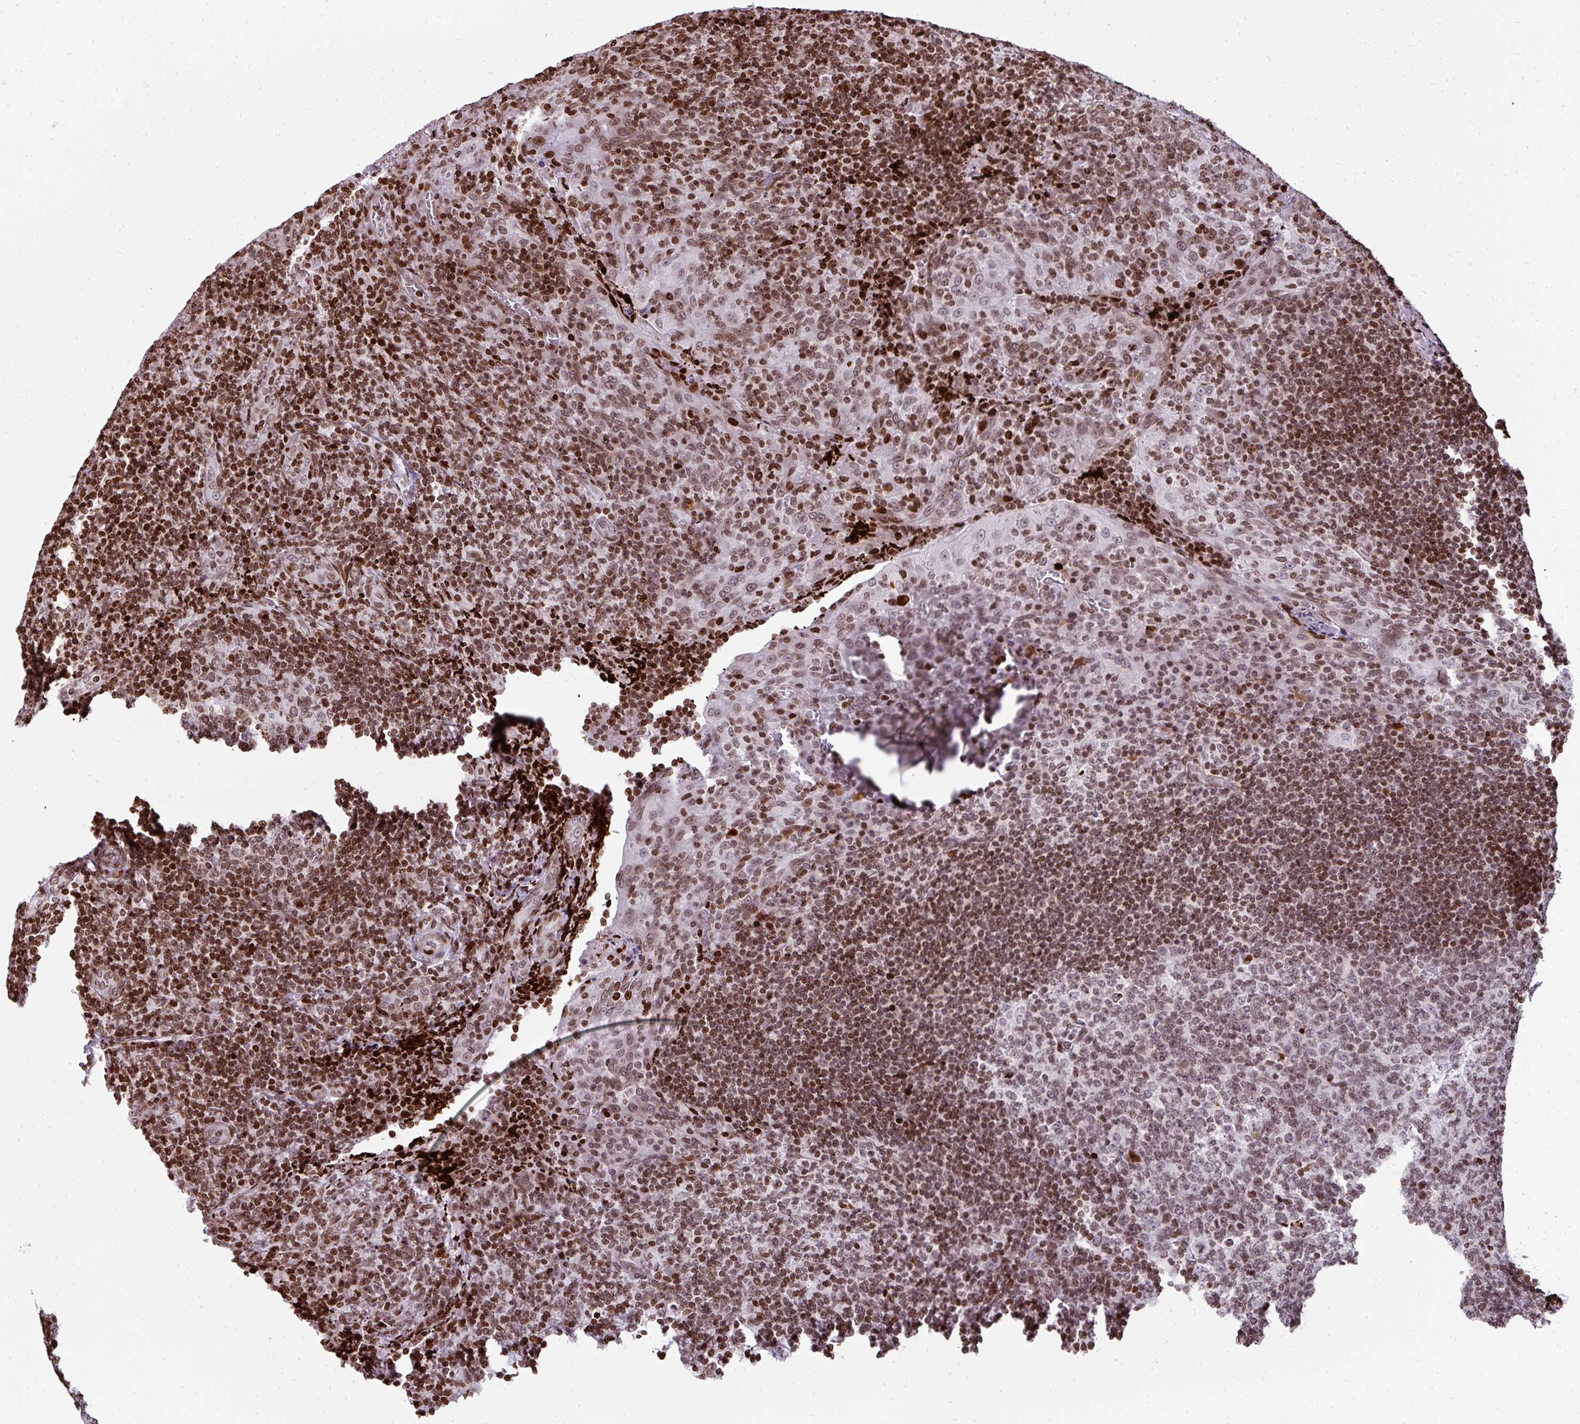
{"staining": {"intensity": "moderate", "quantity": ">75%", "location": "nuclear"}, "tissue": "tonsil", "cell_type": "Germinal center cells", "image_type": "normal", "snomed": [{"axis": "morphology", "description": "Normal tissue, NOS"}, {"axis": "topography", "description": "Tonsil"}], "caption": "Protein staining of unremarkable tonsil displays moderate nuclear positivity in about >75% of germinal center cells.", "gene": "RASL11A", "patient": {"sex": "male", "age": 17}}